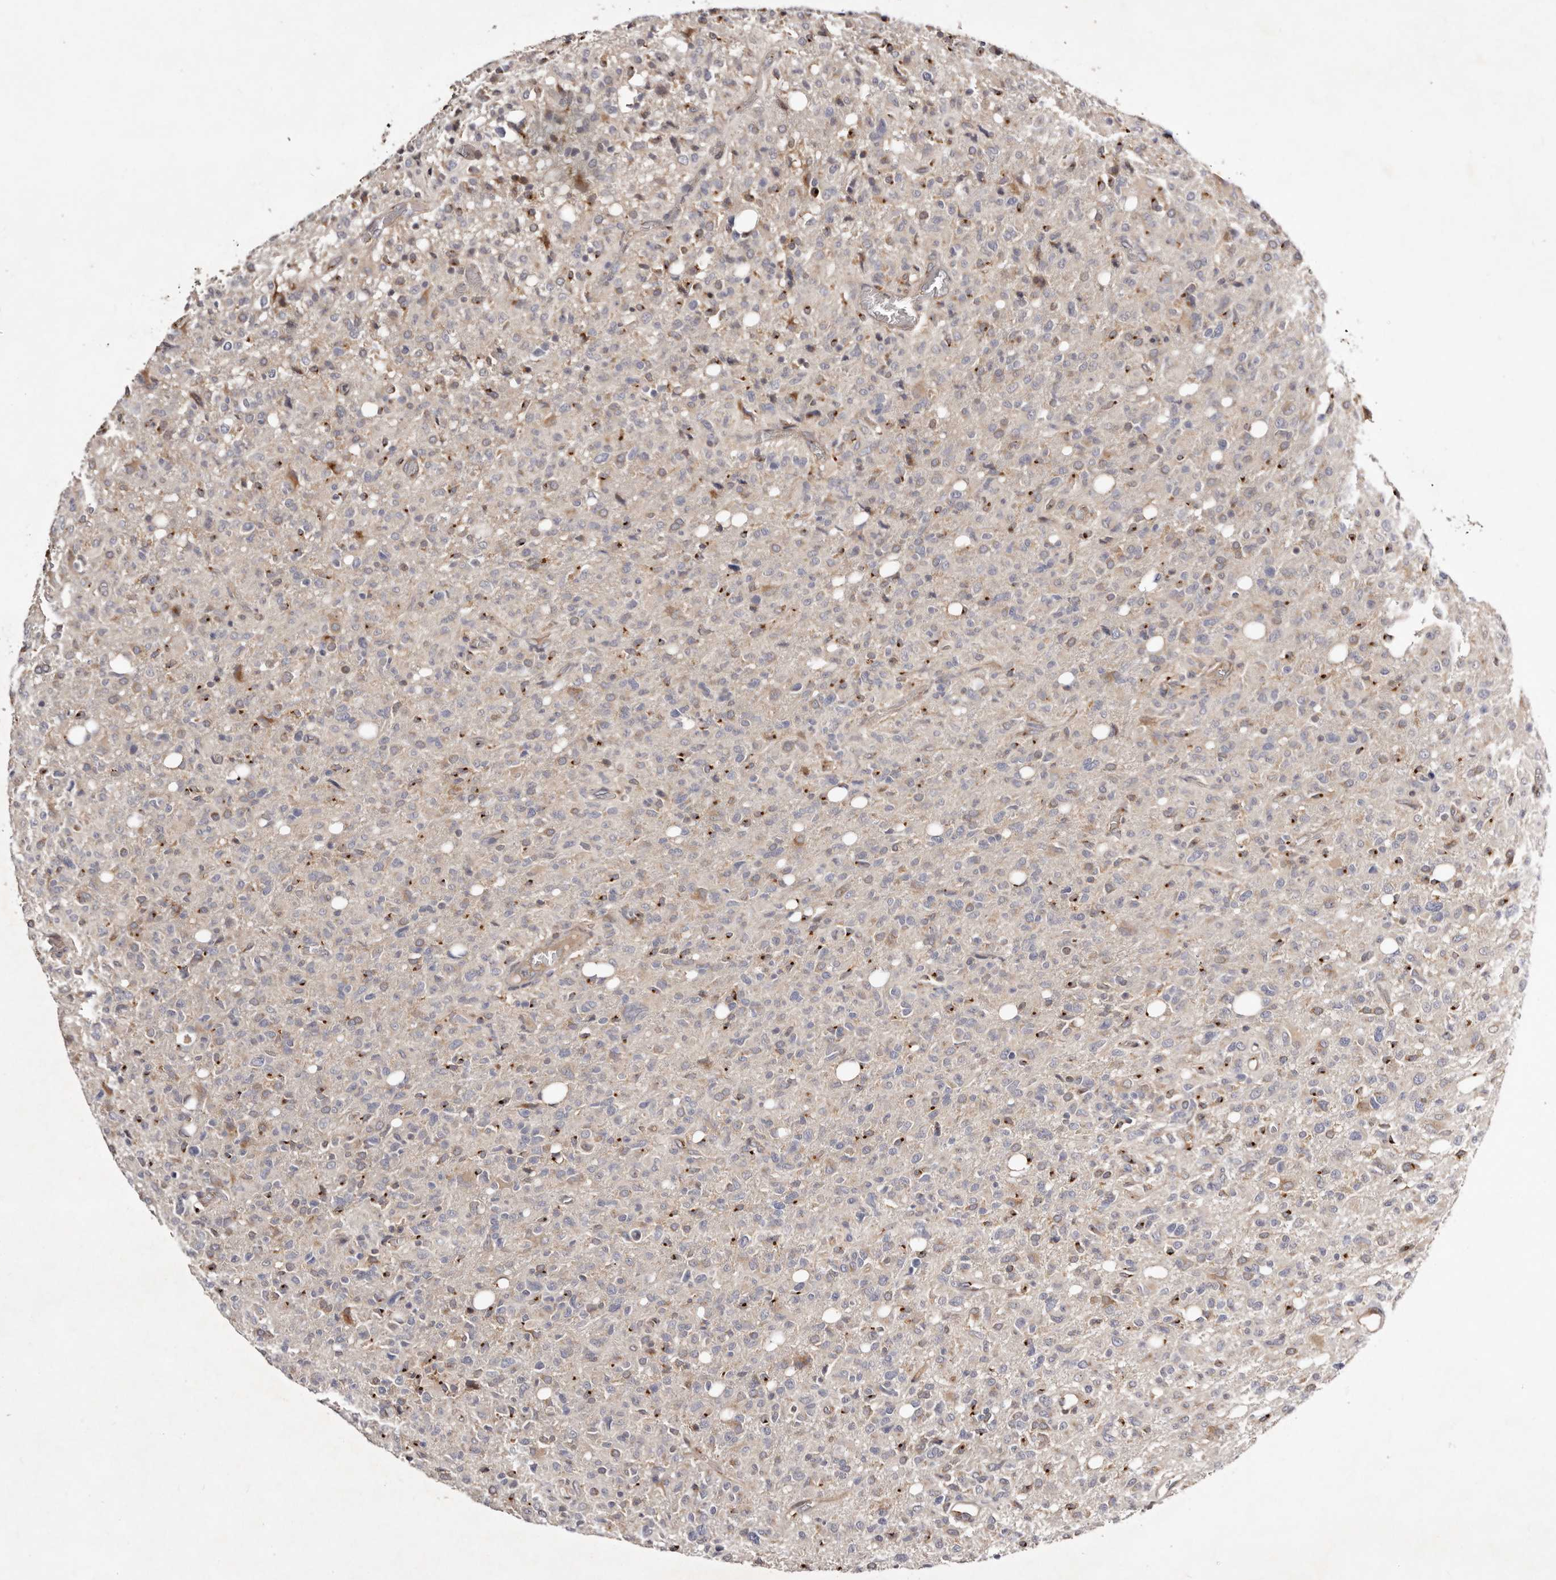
{"staining": {"intensity": "weak", "quantity": "<25%", "location": "cytoplasmic/membranous"}, "tissue": "glioma", "cell_type": "Tumor cells", "image_type": "cancer", "snomed": [{"axis": "morphology", "description": "Glioma, malignant, High grade"}, {"axis": "topography", "description": "Brain"}], "caption": "Image shows no protein expression in tumor cells of glioma tissue. (DAB (3,3'-diaminobenzidine) IHC visualized using brightfield microscopy, high magnification).", "gene": "DACT2", "patient": {"sex": "female", "age": 57}}